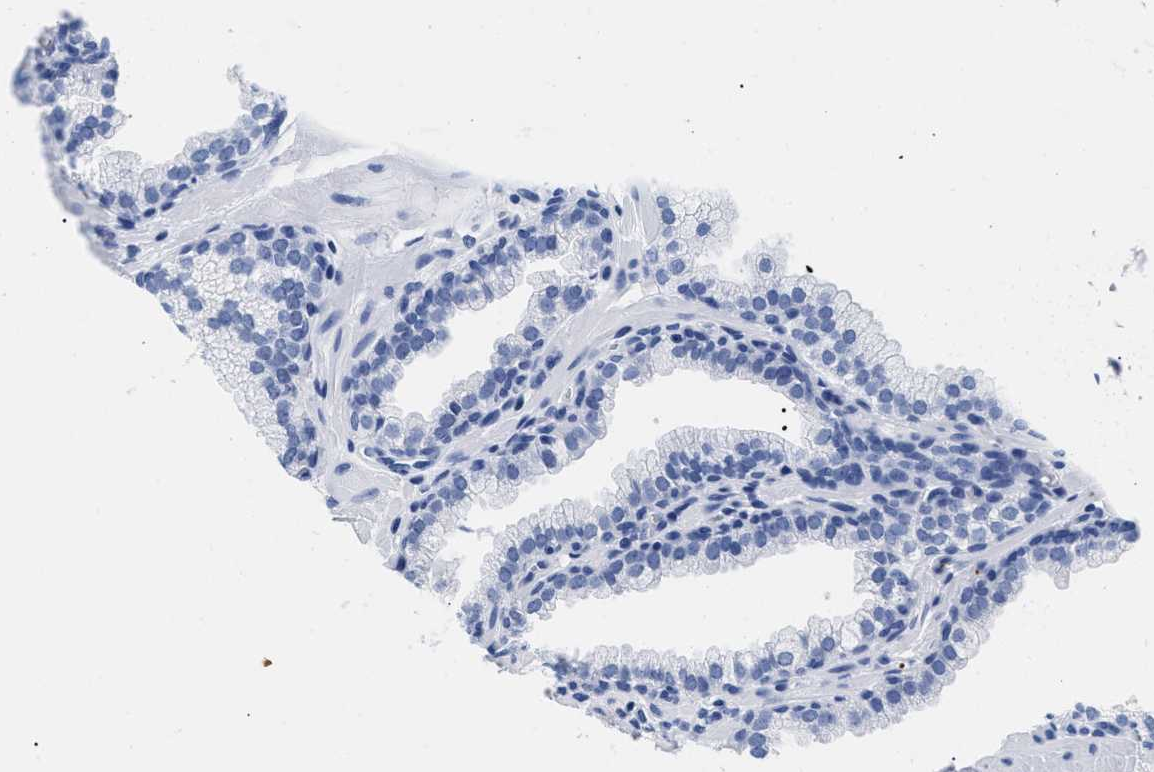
{"staining": {"intensity": "negative", "quantity": "none", "location": "none"}, "tissue": "prostate", "cell_type": "Glandular cells", "image_type": "normal", "snomed": [{"axis": "morphology", "description": "Normal tissue, NOS"}, {"axis": "morphology", "description": "Urothelial carcinoma, Low grade"}, {"axis": "topography", "description": "Urinary bladder"}, {"axis": "topography", "description": "Prostate"}], "caption": "This histopathology image is of unremarkable prostate stained with immunohistochemistry (IHC) to label a protein in brown with the nuclei are counter-stained blue. There is no expression in glandular cells. (Stains: DAB immunohistochemistry (IHC) with hematoxylin counter stain, Microscopy: brightfield microscopy at high magnification).", "gene": "TREML1", "patient": {"sex": "male", "age": 60}}